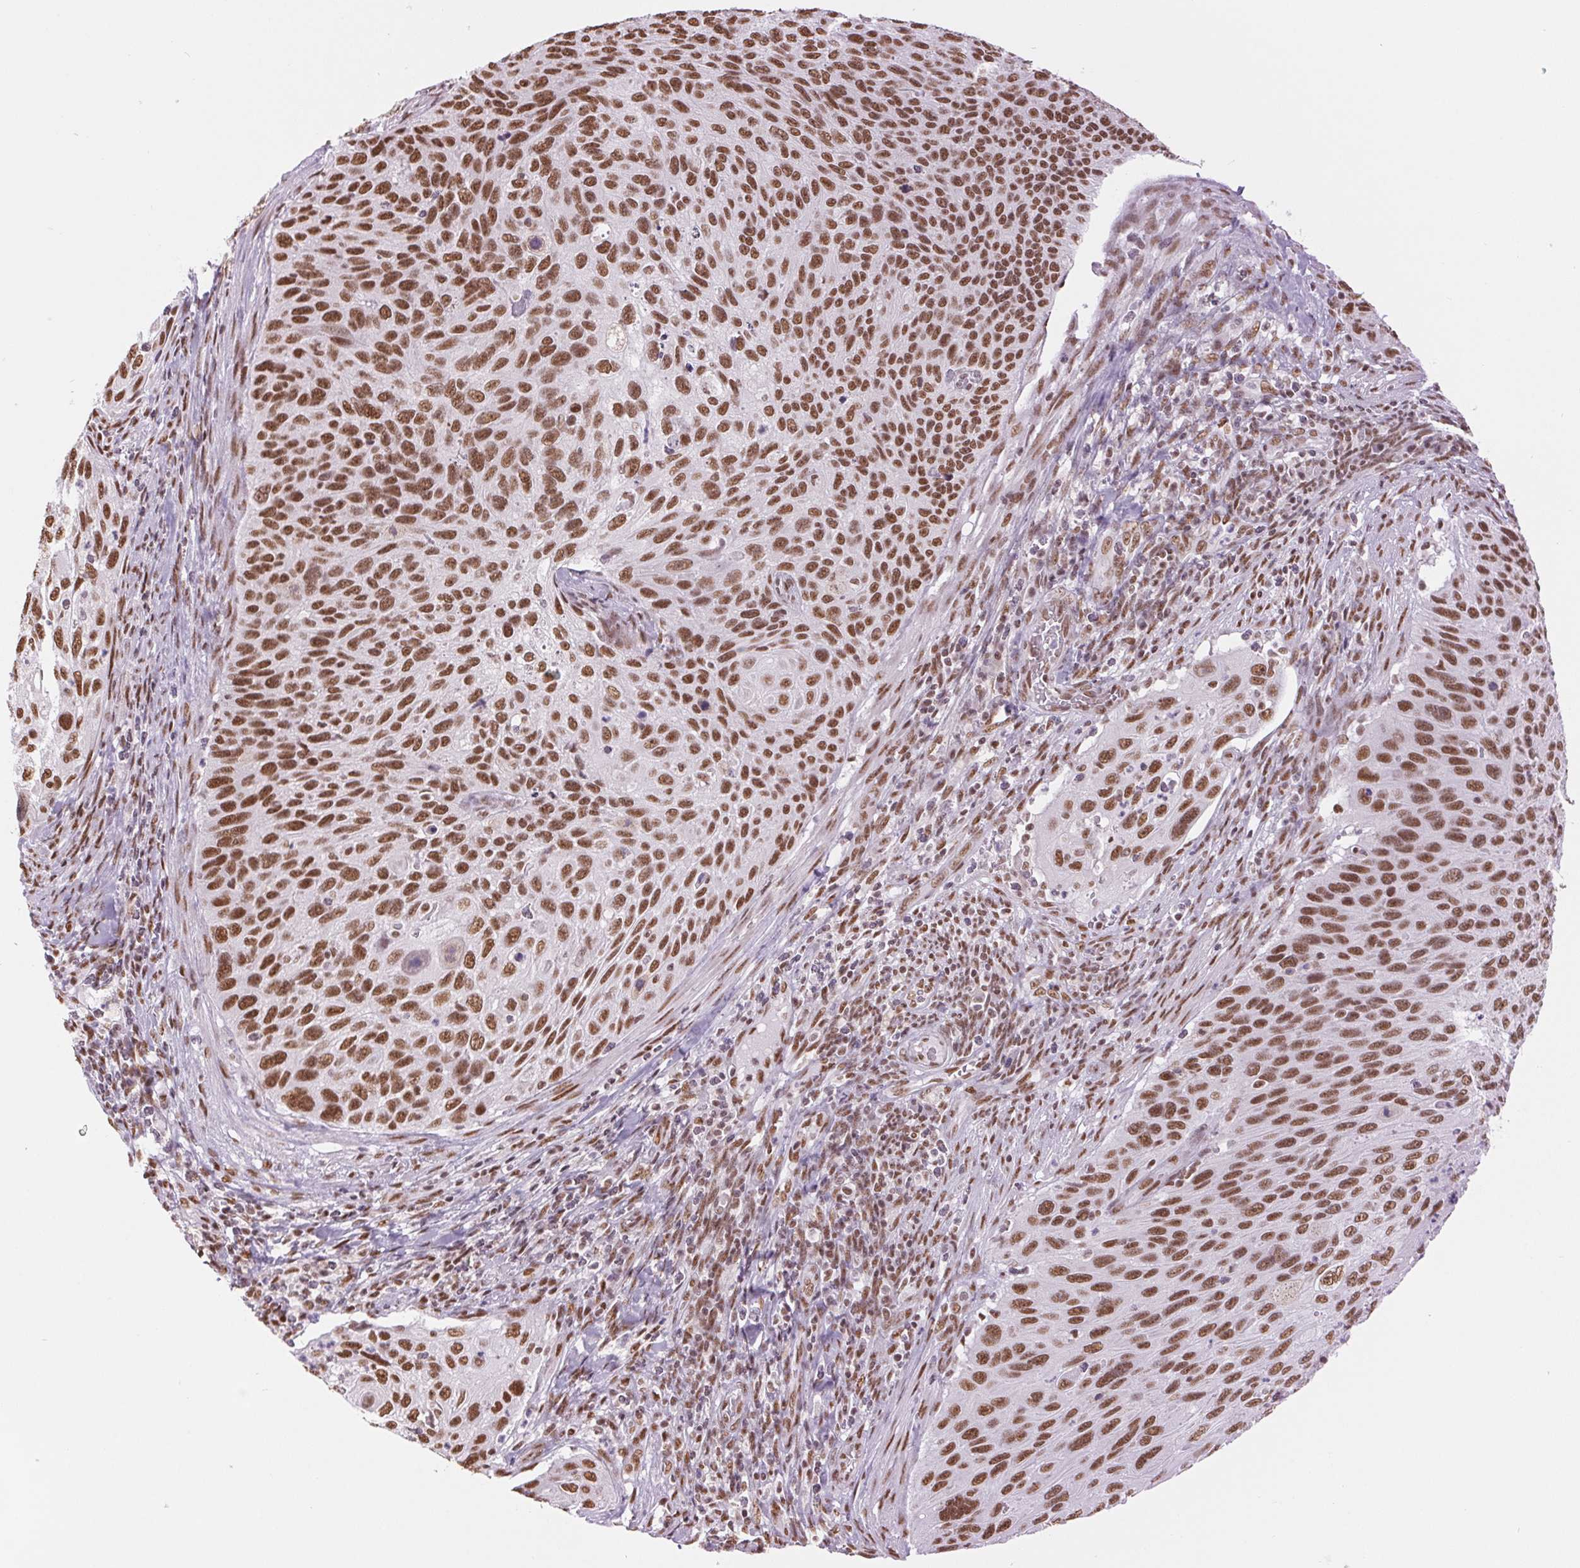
{"staining": {"intensity": "moderate", "quantity": ">75%", "location": "nuclear"}, "tissue": "cervical cancer", "cell_type": "Tumor cells", "image_type": "cancer", "snomed": [{"axis": "morphology", "description": "Squamous cell carcinoma, NOS"}, {"axis": "topography", "description": "Cervix"}], "caption": "DAB (3,3'-diaminobenzidine) immunohistochemical staining of cervical squamous cell carcinoma displays moderate nuclear protein expression in about >75% of tumor cells.", "gene": "ZFR2", "patient": {"sex": "female", "age": 70}}